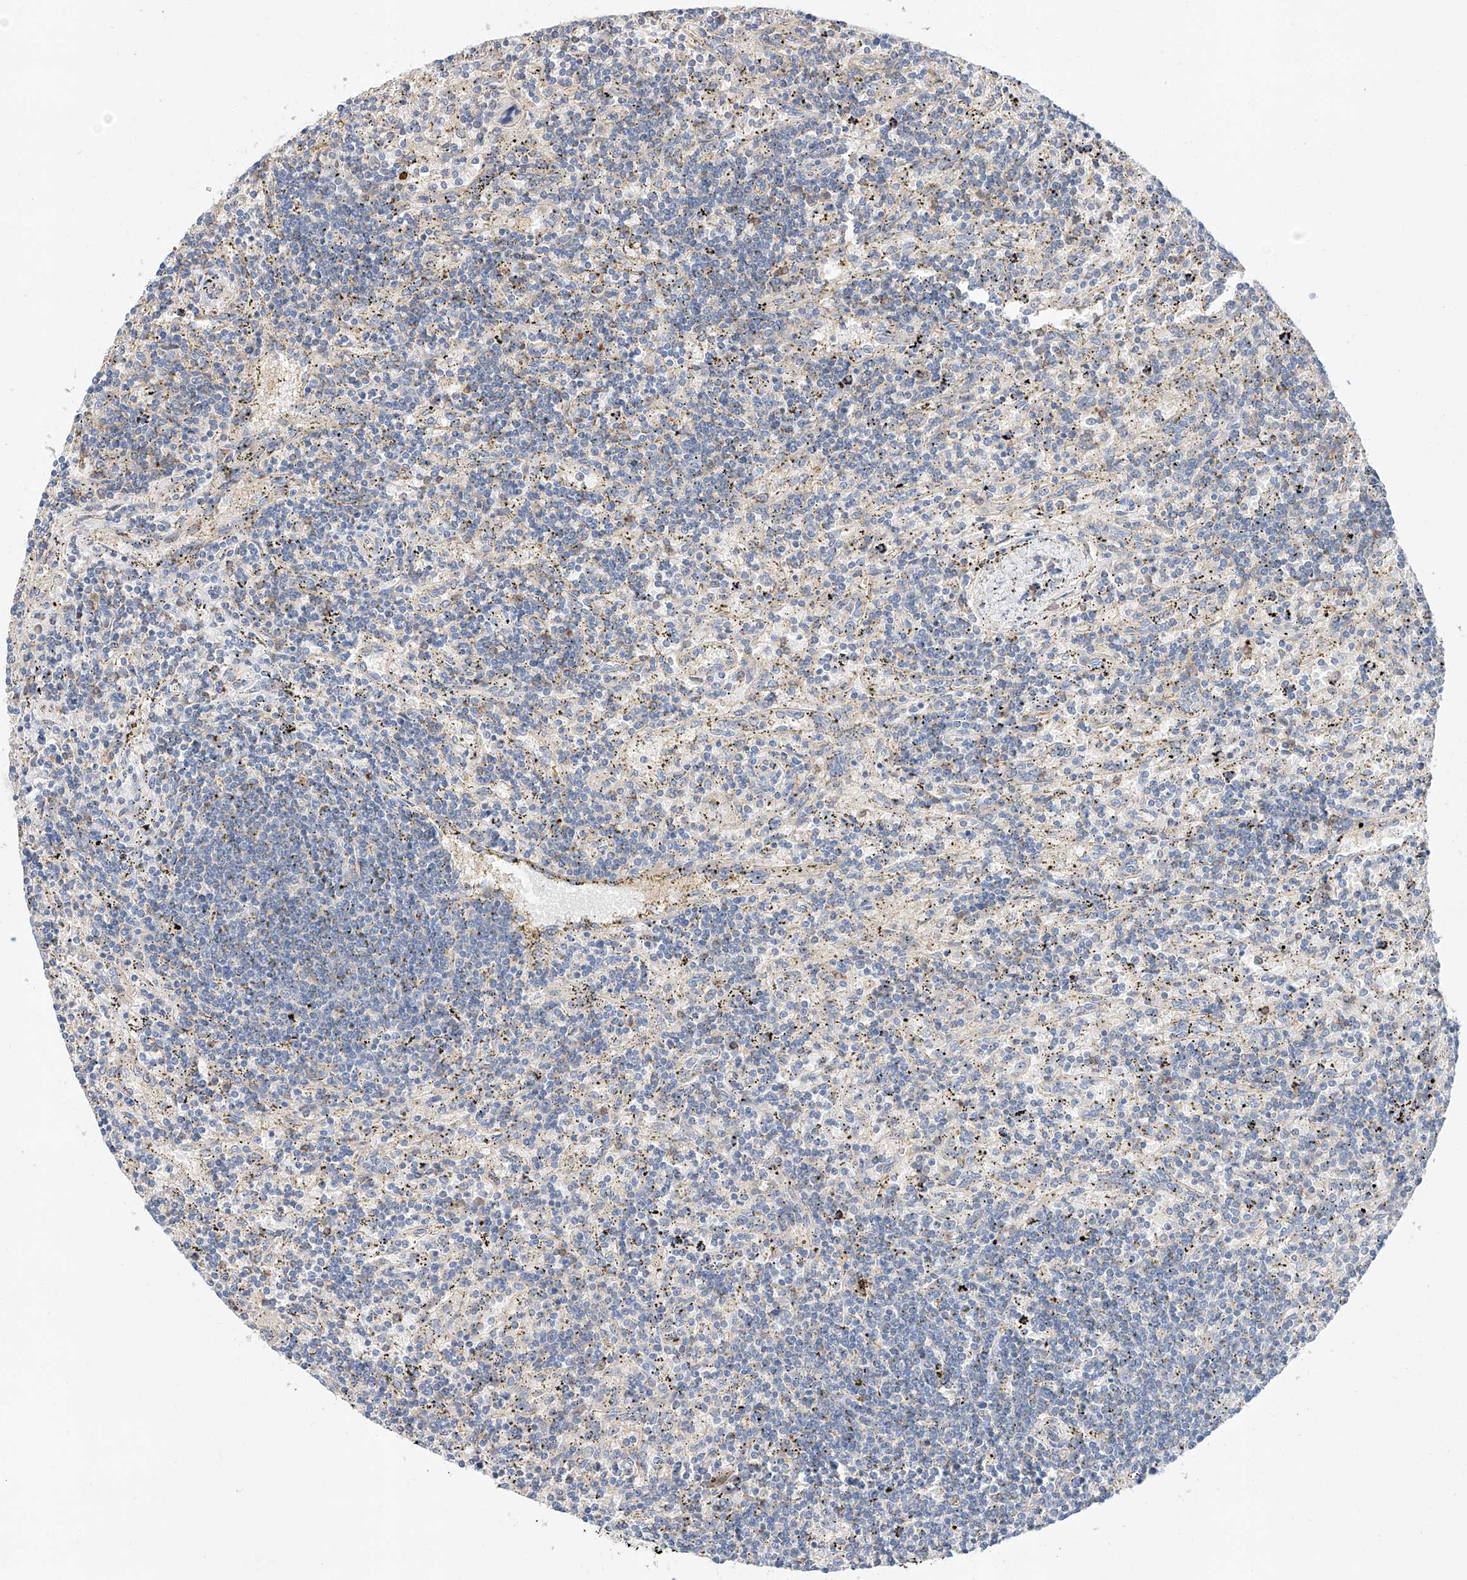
{"staining": {"intensity": "negative", "quantity": "none", "location": "none"}, "tissue": "lymphoma", "cell_type": "Tumor cells", "image_type": "cancer", "snomed": [{"axis": "morphology", "description": "Malignant lymphoma, non-Hodgkin's type, Low grade"}, {"axis": "topography", "description": "Spleen"}], "caption": "High magnification brightfield microscopy of lymphoma stained with DAB (brown) and counterstained with hematoxylin (blue): tumor cells show no significant expression.", "gene": "GLMN", "patient": {"sex": "male", "age": 76}}